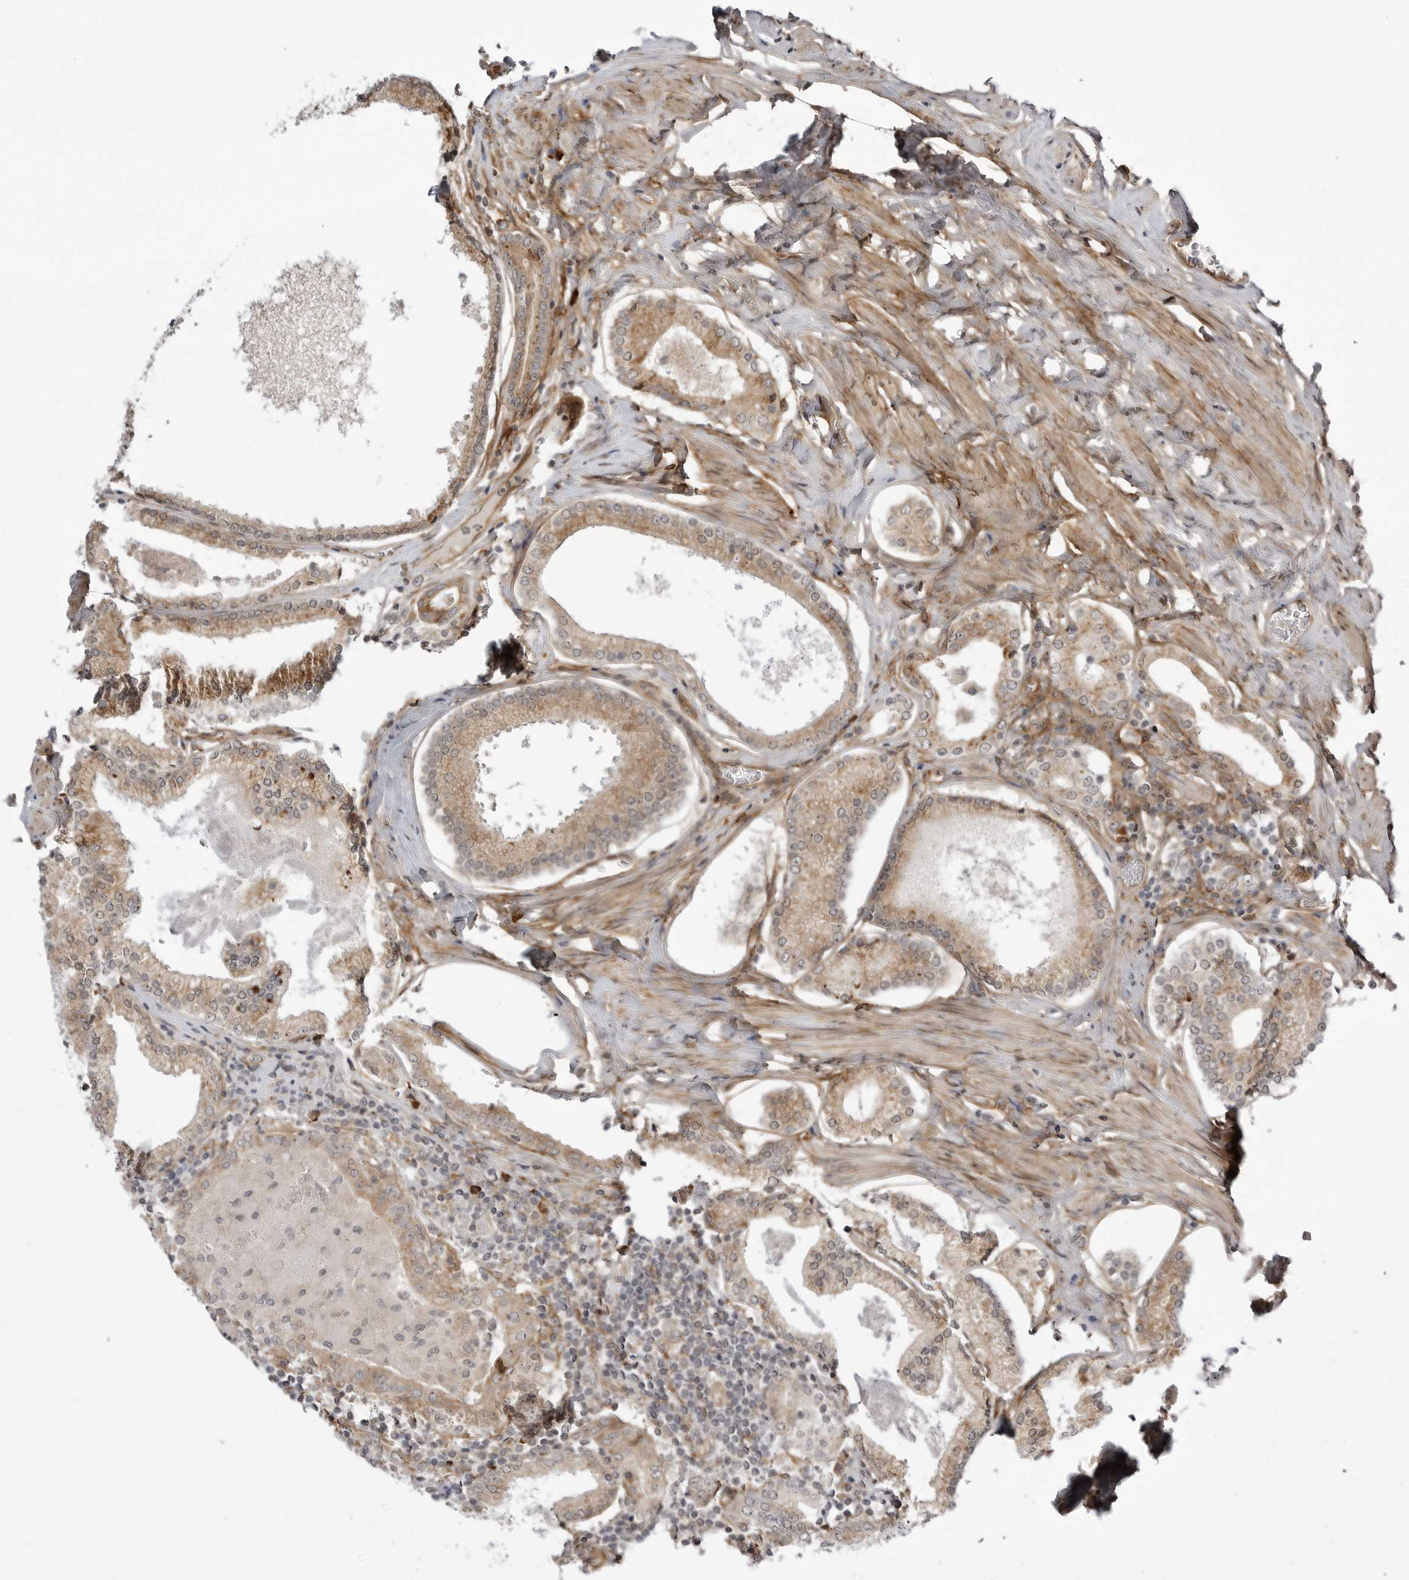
{"staining": {"intensity": "moderate", "quantity": ">75%", "location": "cytoplasmic/membranous"}, "tissue": "prostate cancer", "cell_type": "Tumor cells", "image_type": "cancer", "snomed": [{"axis": "morphology", "description": "Adenocarcinoma, Low grade"}, {"axis": "topography", "description": "Prostate"}], "caption": "Human adenocarcinoma (low-grade) (prostate) stained with a brown dye reveals moderate cytoplasmic/membranous positive expression in approximately >75% of tumor cells.", "gene": "ARL5A", "patient": {"sex": "male", "age": 71}}